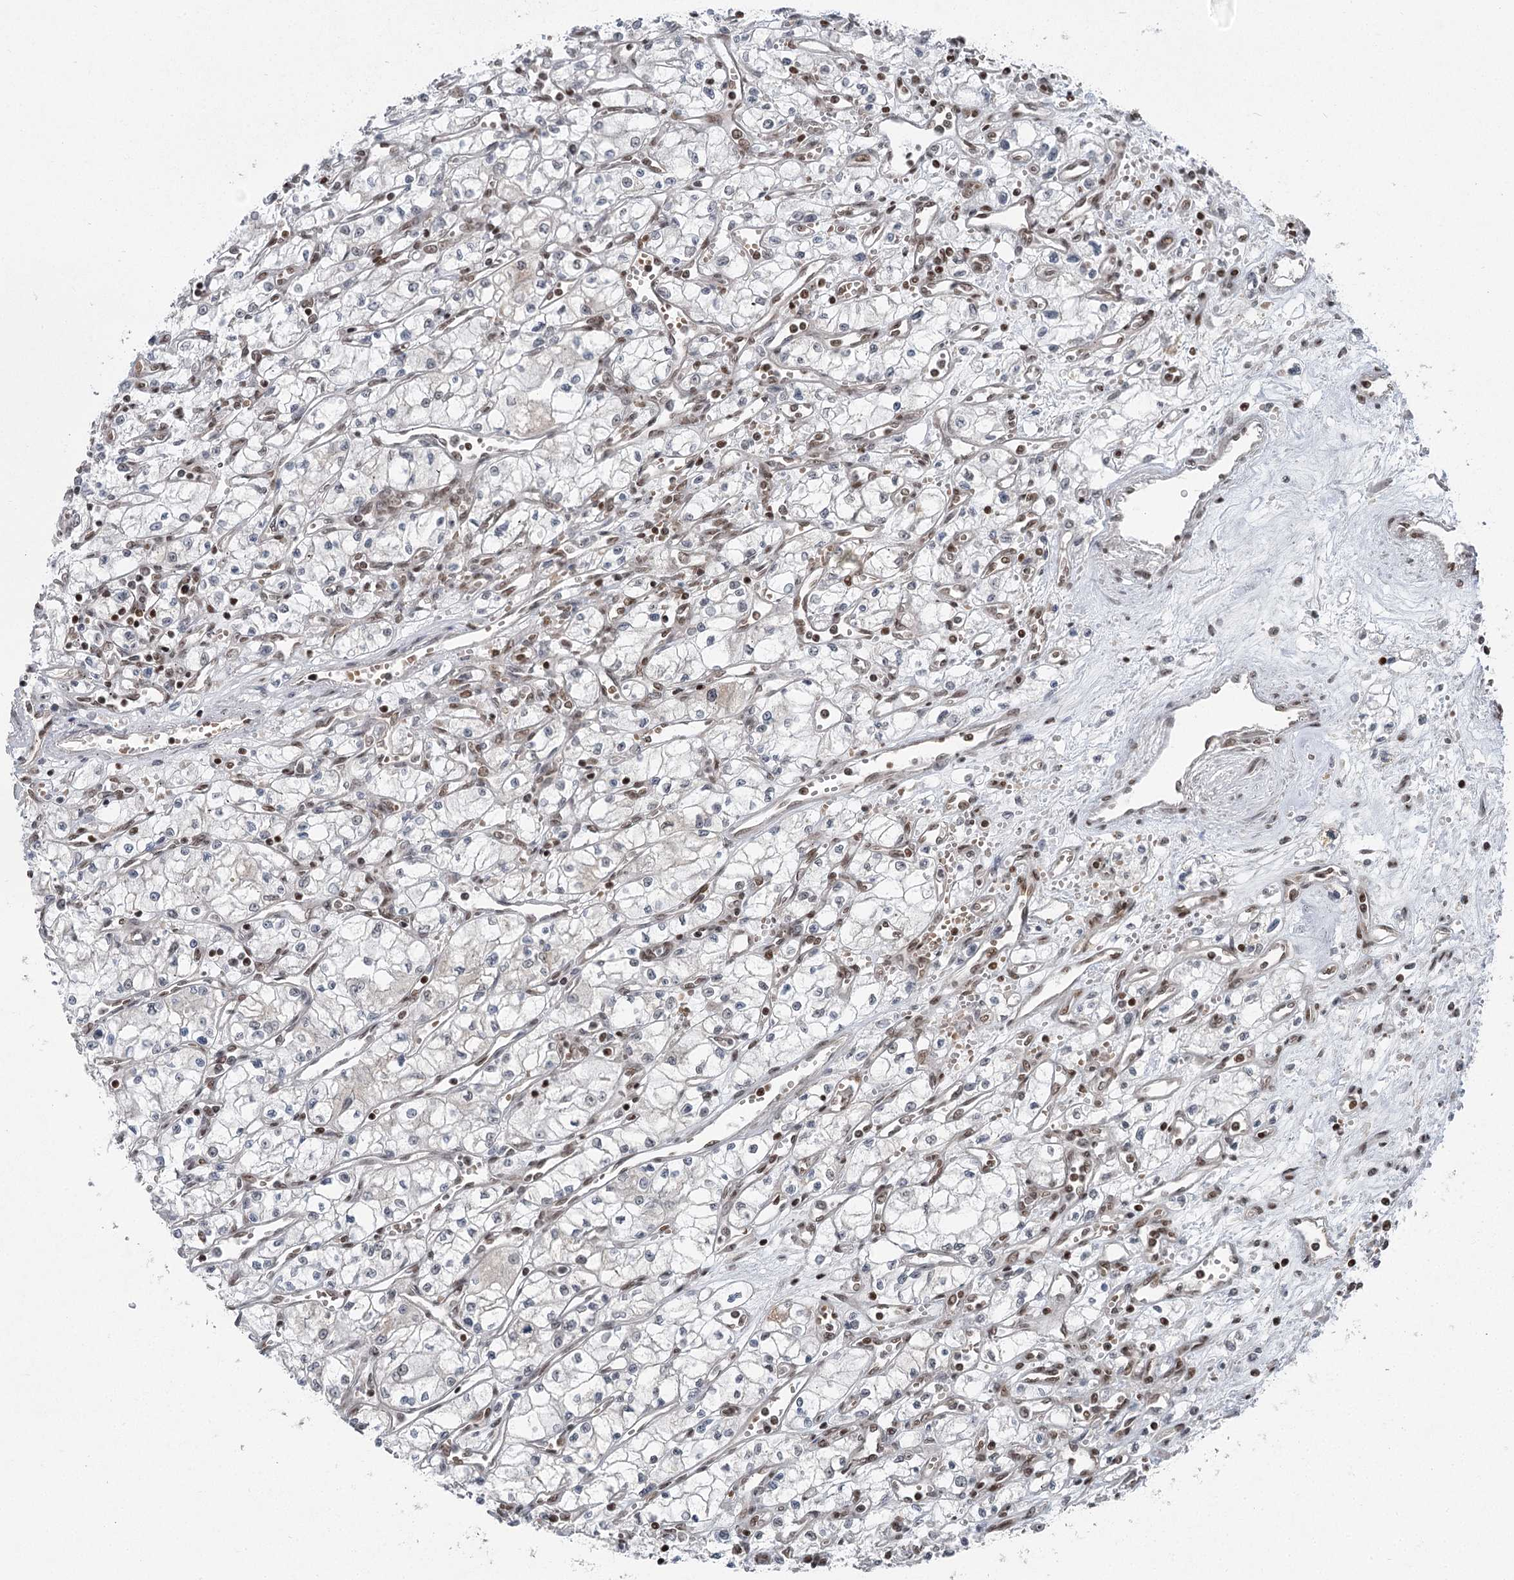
{"staining": {"intensity": "negative", "quantity": "none", "location": "none"}, "tissue": "renal cancer", "cell_type": "Tumor cells", "image_type": "cancer", "snomed": [{"axis": "morphology", "description": "Adenocarcinoma, NOS"}, {"axis": "topography", "description": "Kidney"}], "caption": "High magnification brightfield microscopy of adenocarcinoma (renal) stained with DAB (3,3'-diaminobenzidine) (brown) and counterstained with hematoxylin (blue): tumor cells show no significant positivity.", "gene": "CGGBP1", "patient": {"sex": "male", "age": 59}}